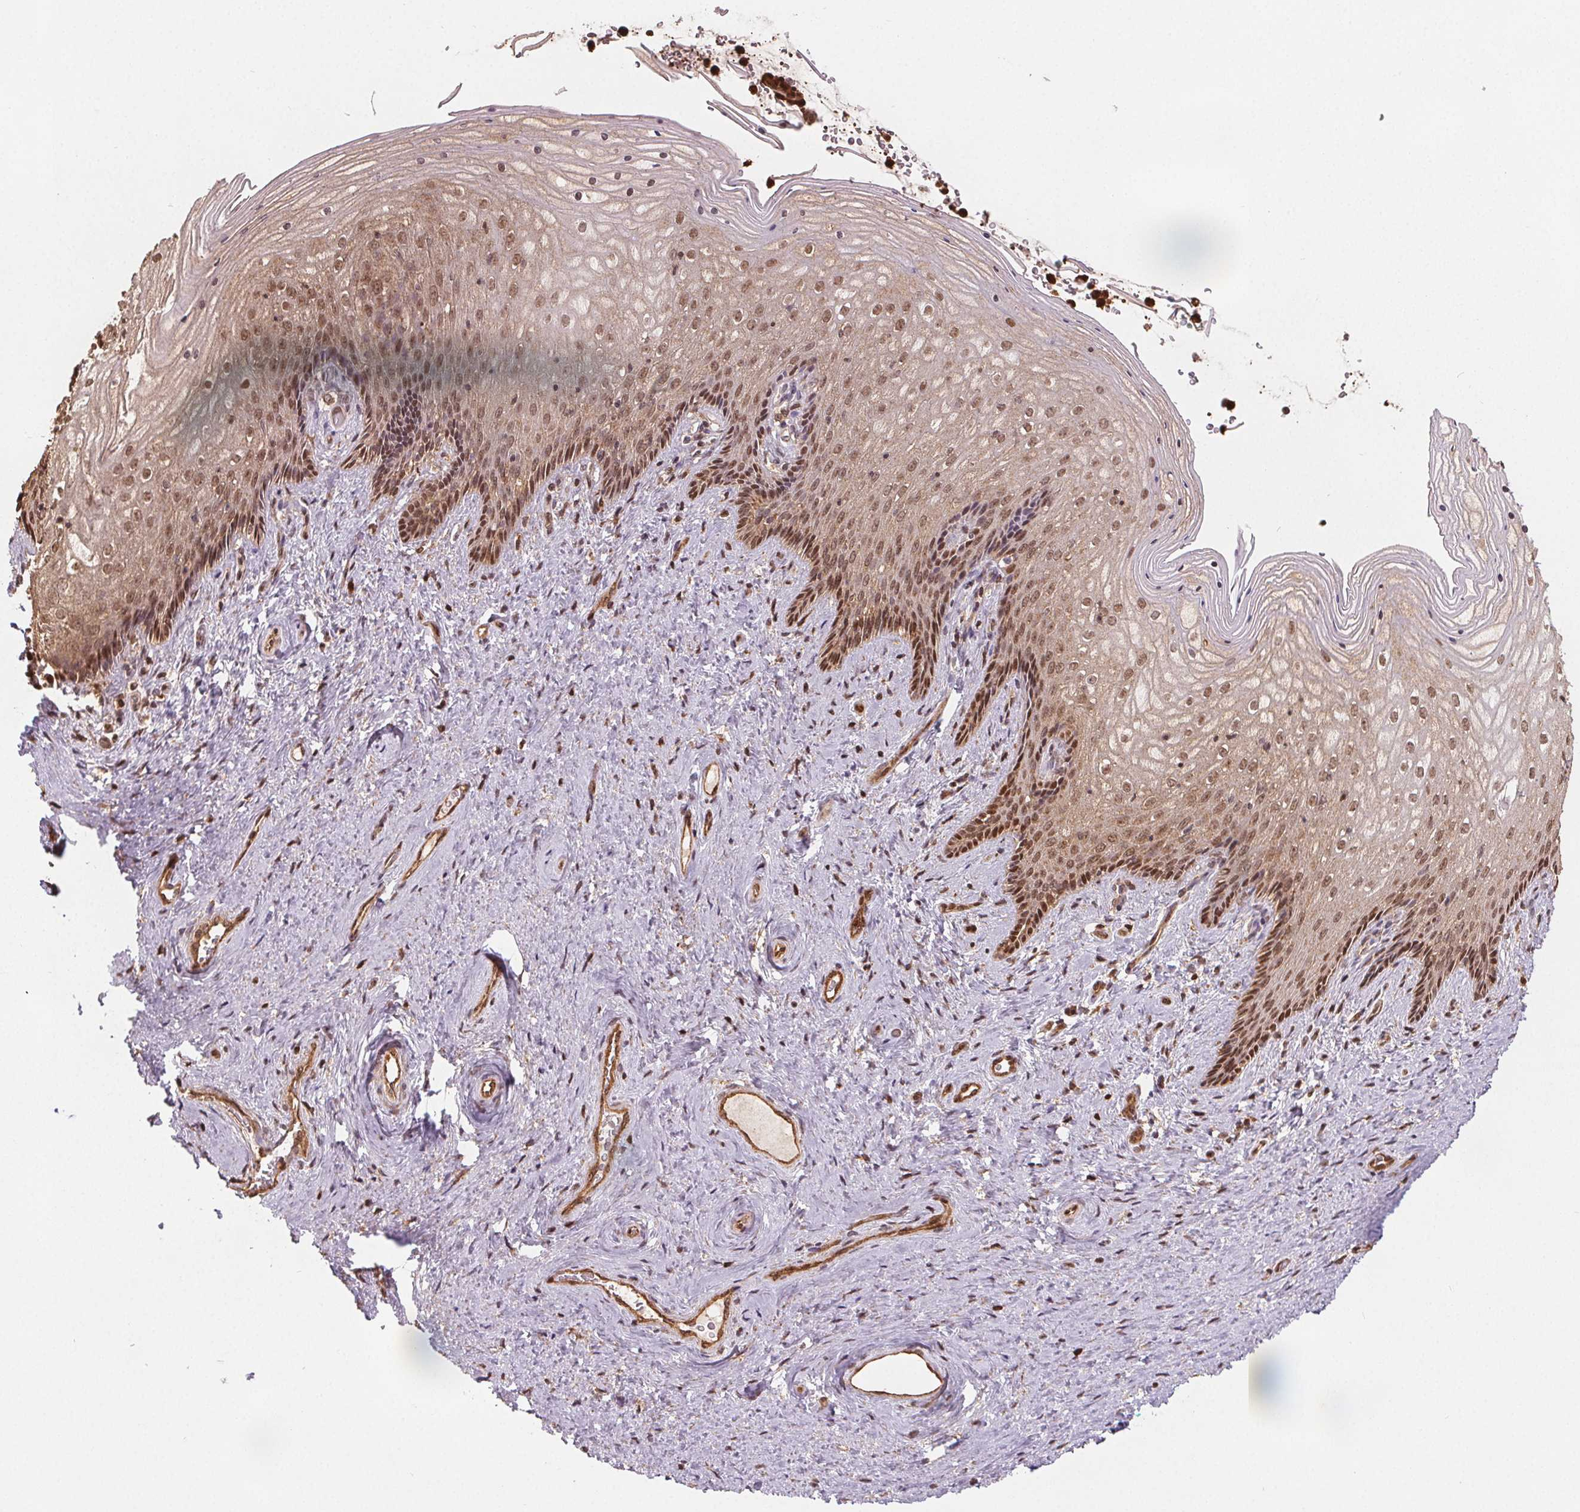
{"staining": {"intensity": "moderate", "quantity": ">75%", "location": "cytoplasmic/membranous,nuclear"}, "tissue": "vagina", "cell_type": "Squamous epithelial cells", "image_type": "normal", "snomed": [{"axis": "morphology", "description": "Normal tissue, NOS"}, {"axis": "topography", "description": "Vagina"}], "caption": "Immunohistochemical staining of benign vagina demonstrates medium levels of moderate cytoplasmic/membranous,nuclear expression in approximately >75% of squamous epithelial cells. (DAB = brown stain, brightfield microscopy at high magnification).", "gene": "ENO1", "patient": {"sex": "female", "age": 45}}